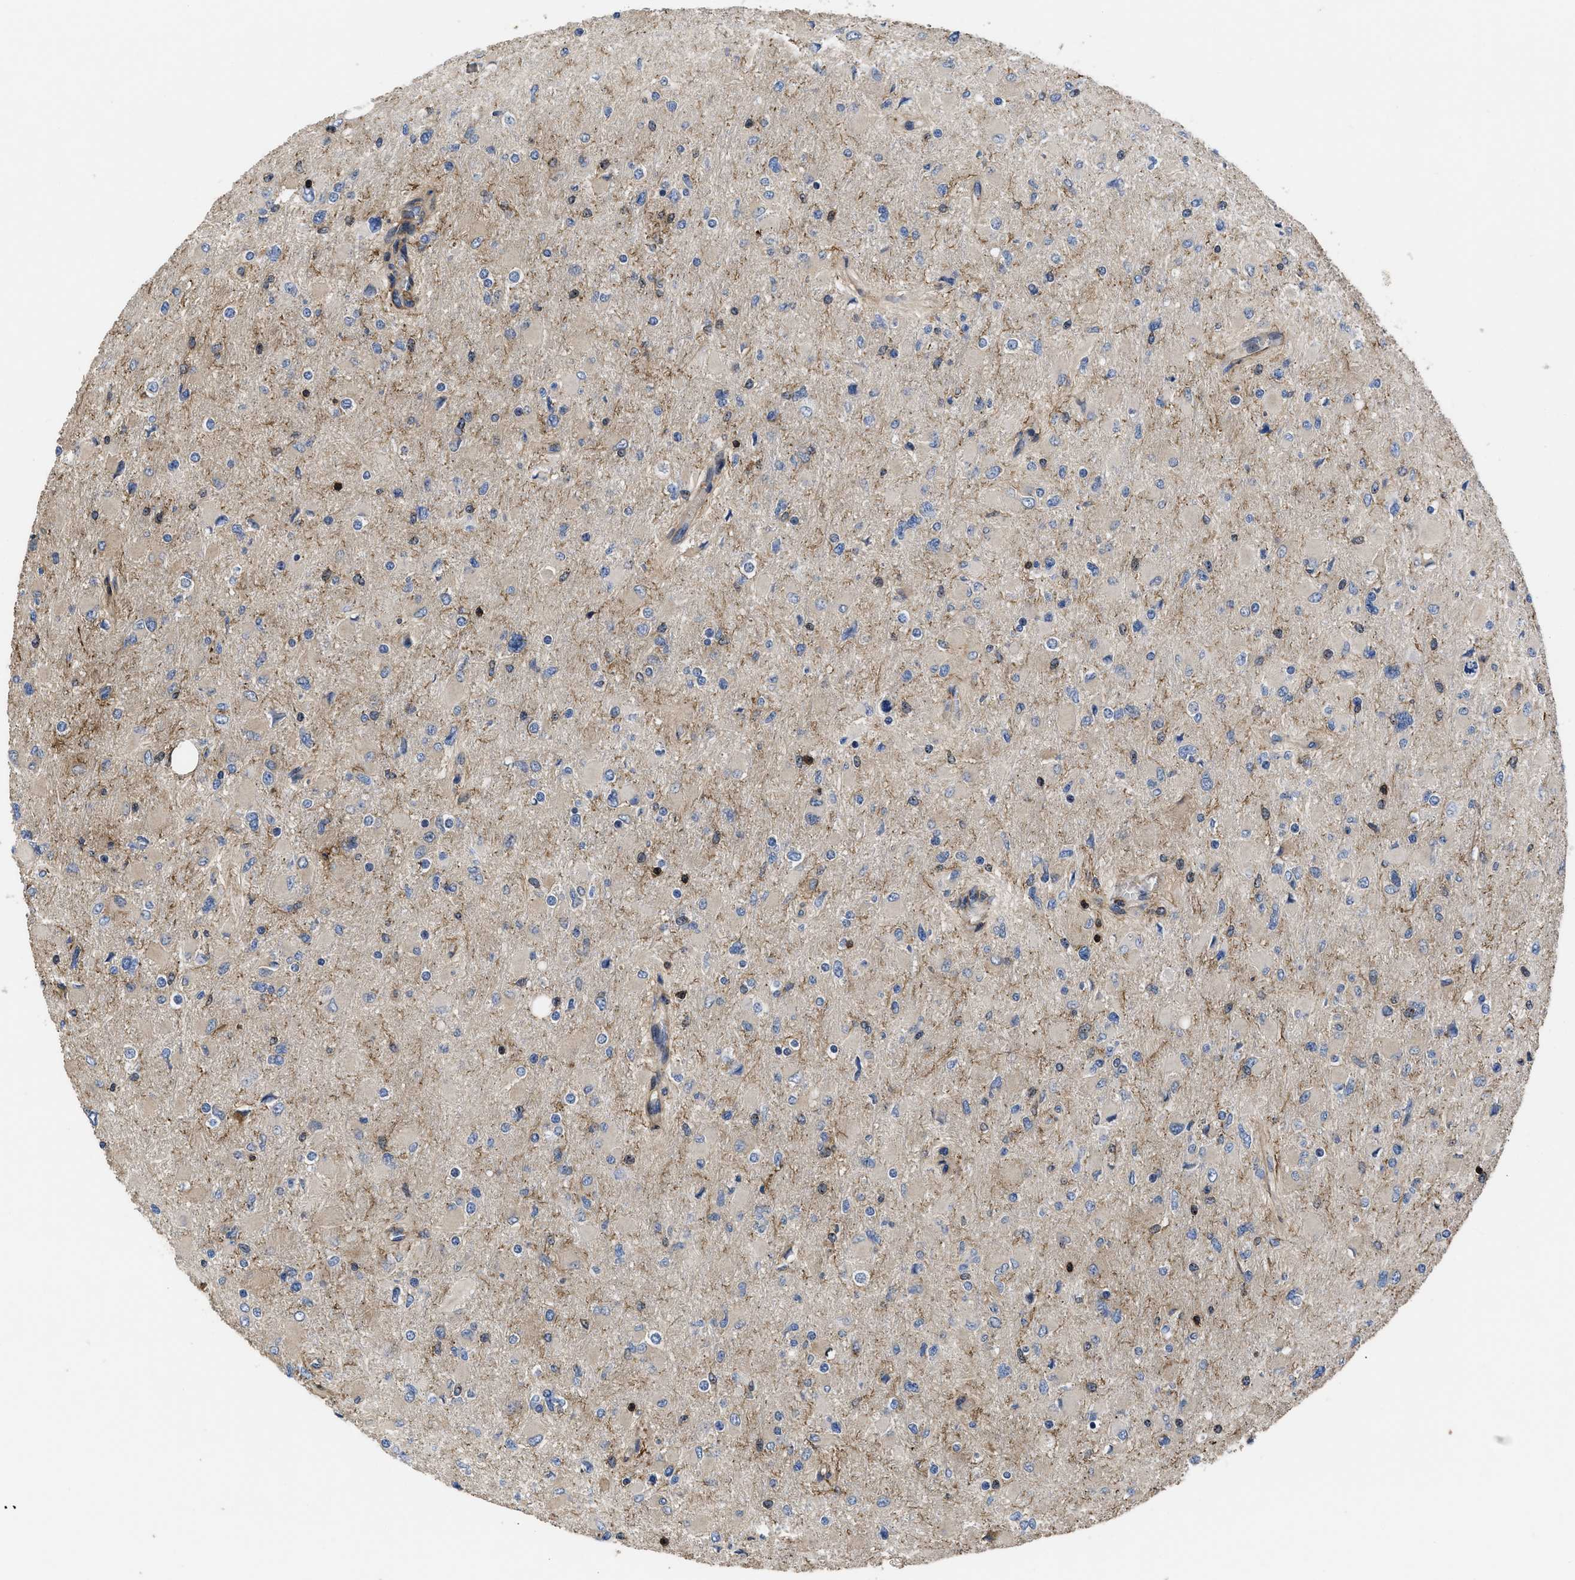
{"staining": {"intensity": "negative", "quantity": "none", "location": "none"}, "tissue": "glioma", "cell_type": "Tumor cells", "image_type": "cancer", "snomed": [{"axis": "morphology", "description": "Glioma, malignant, High grade"}, {"axis": "topography", "description": "Cerebral cortex"}], "caption": "Tumor cells are negative for protein expression in human malignant high-grade glioma.", "gene": "SCUBE2", "patient": {"sex": "female", "age": 36}}